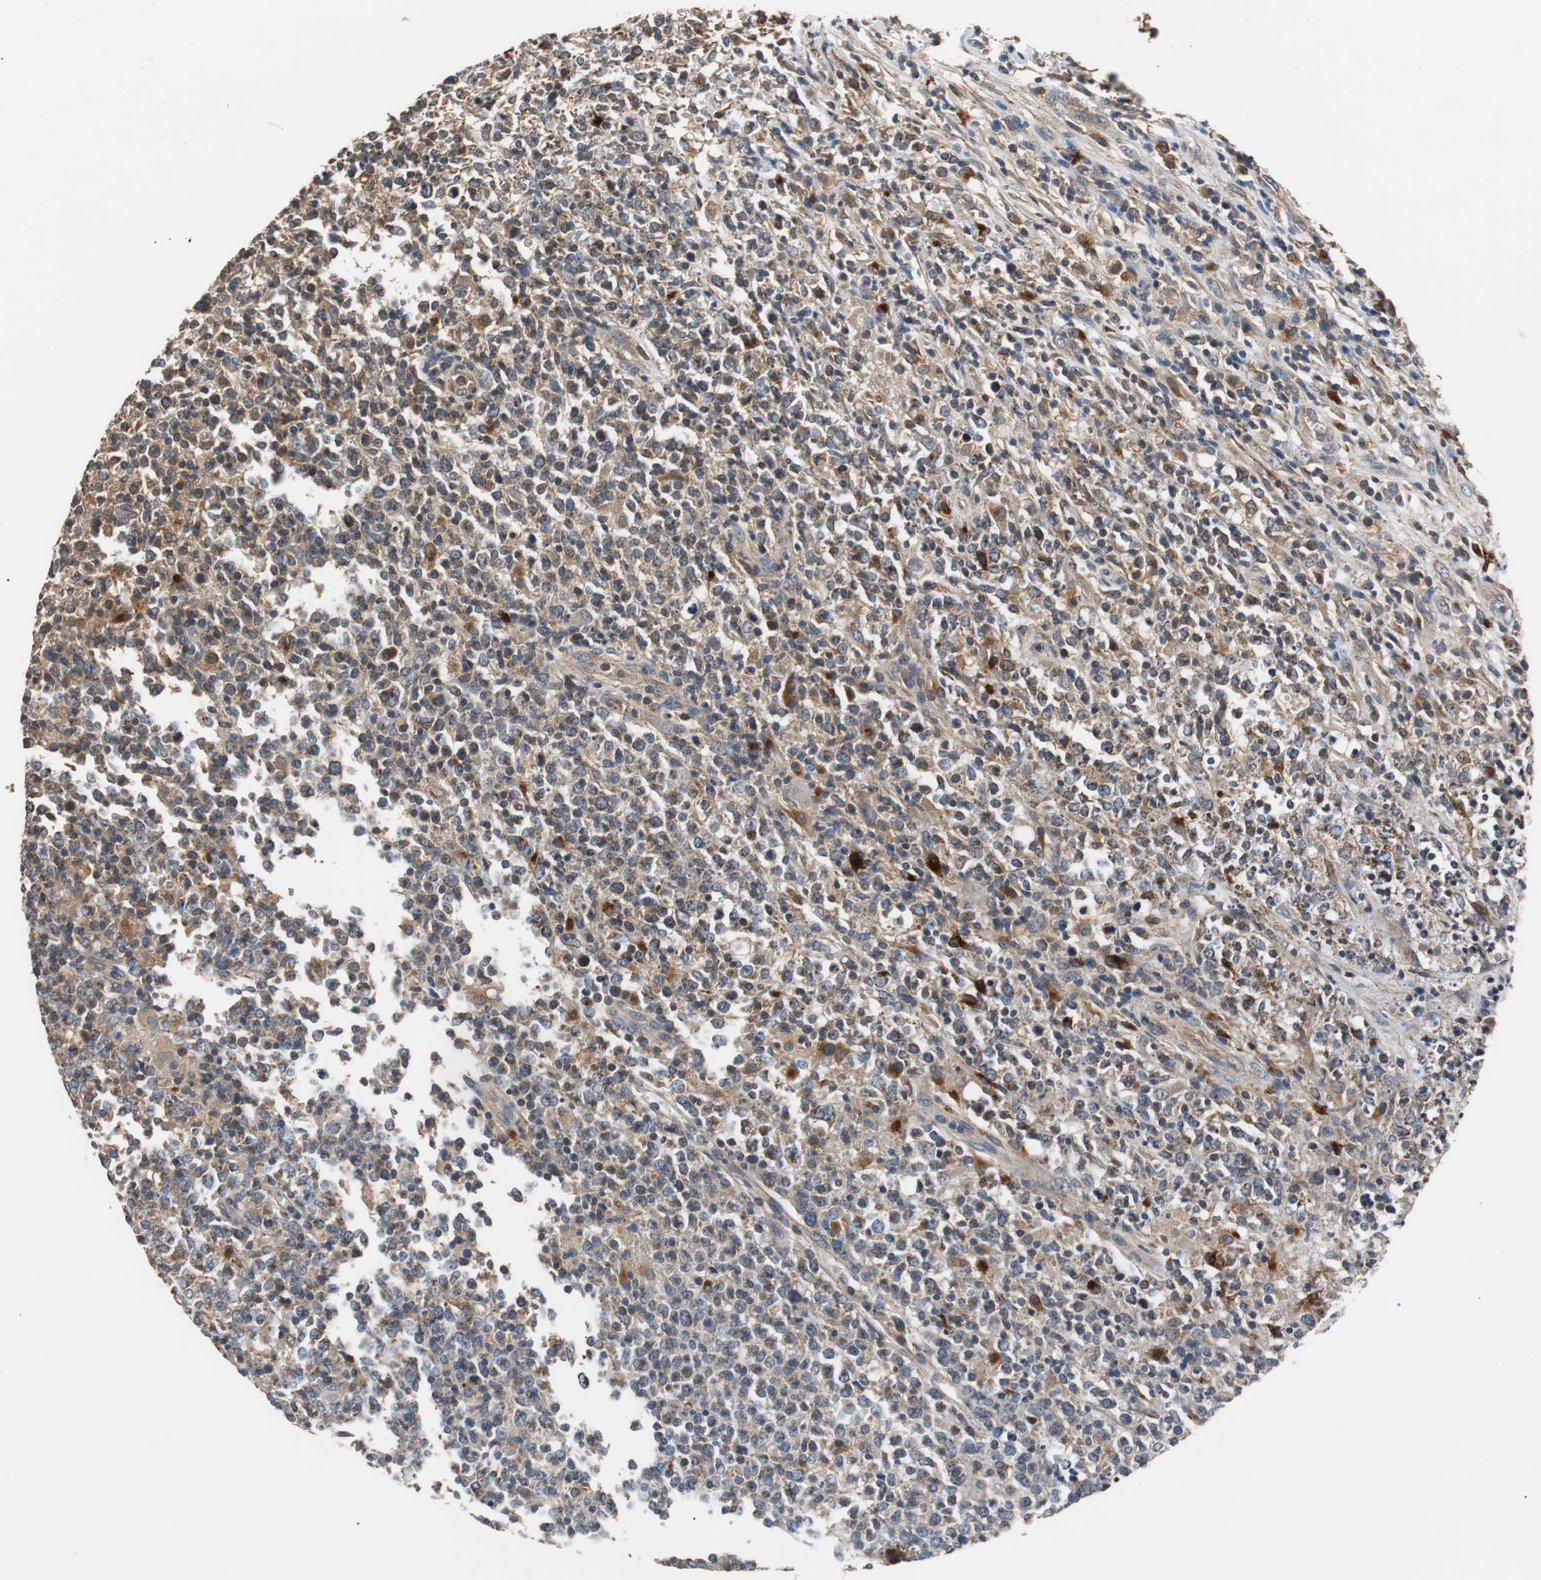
{"staining": {"intensity": "strong", "quantity": "25%-75%", "location": "cytoplasmic/membranous"}, "tissue": "lymphoma", "cell_type": "Tumor cells", "image_type": "cancer", "snomed": [{"axis": "morphology", "description": "Malignant lymphoma, non-Hodgkin's type, High grade"}, {"axis": "topography", "description": "Lymph node"}], "caption": "Immunohistochemical staining of human high-grade malignant lymphoma, non-Hodgkin's type displays strong cytoplasmic/membranous protein positivity in about 25%-75% of tumor cells.", "gene": "PITRM1", "patient": {"sex": "female", "age": 84}}